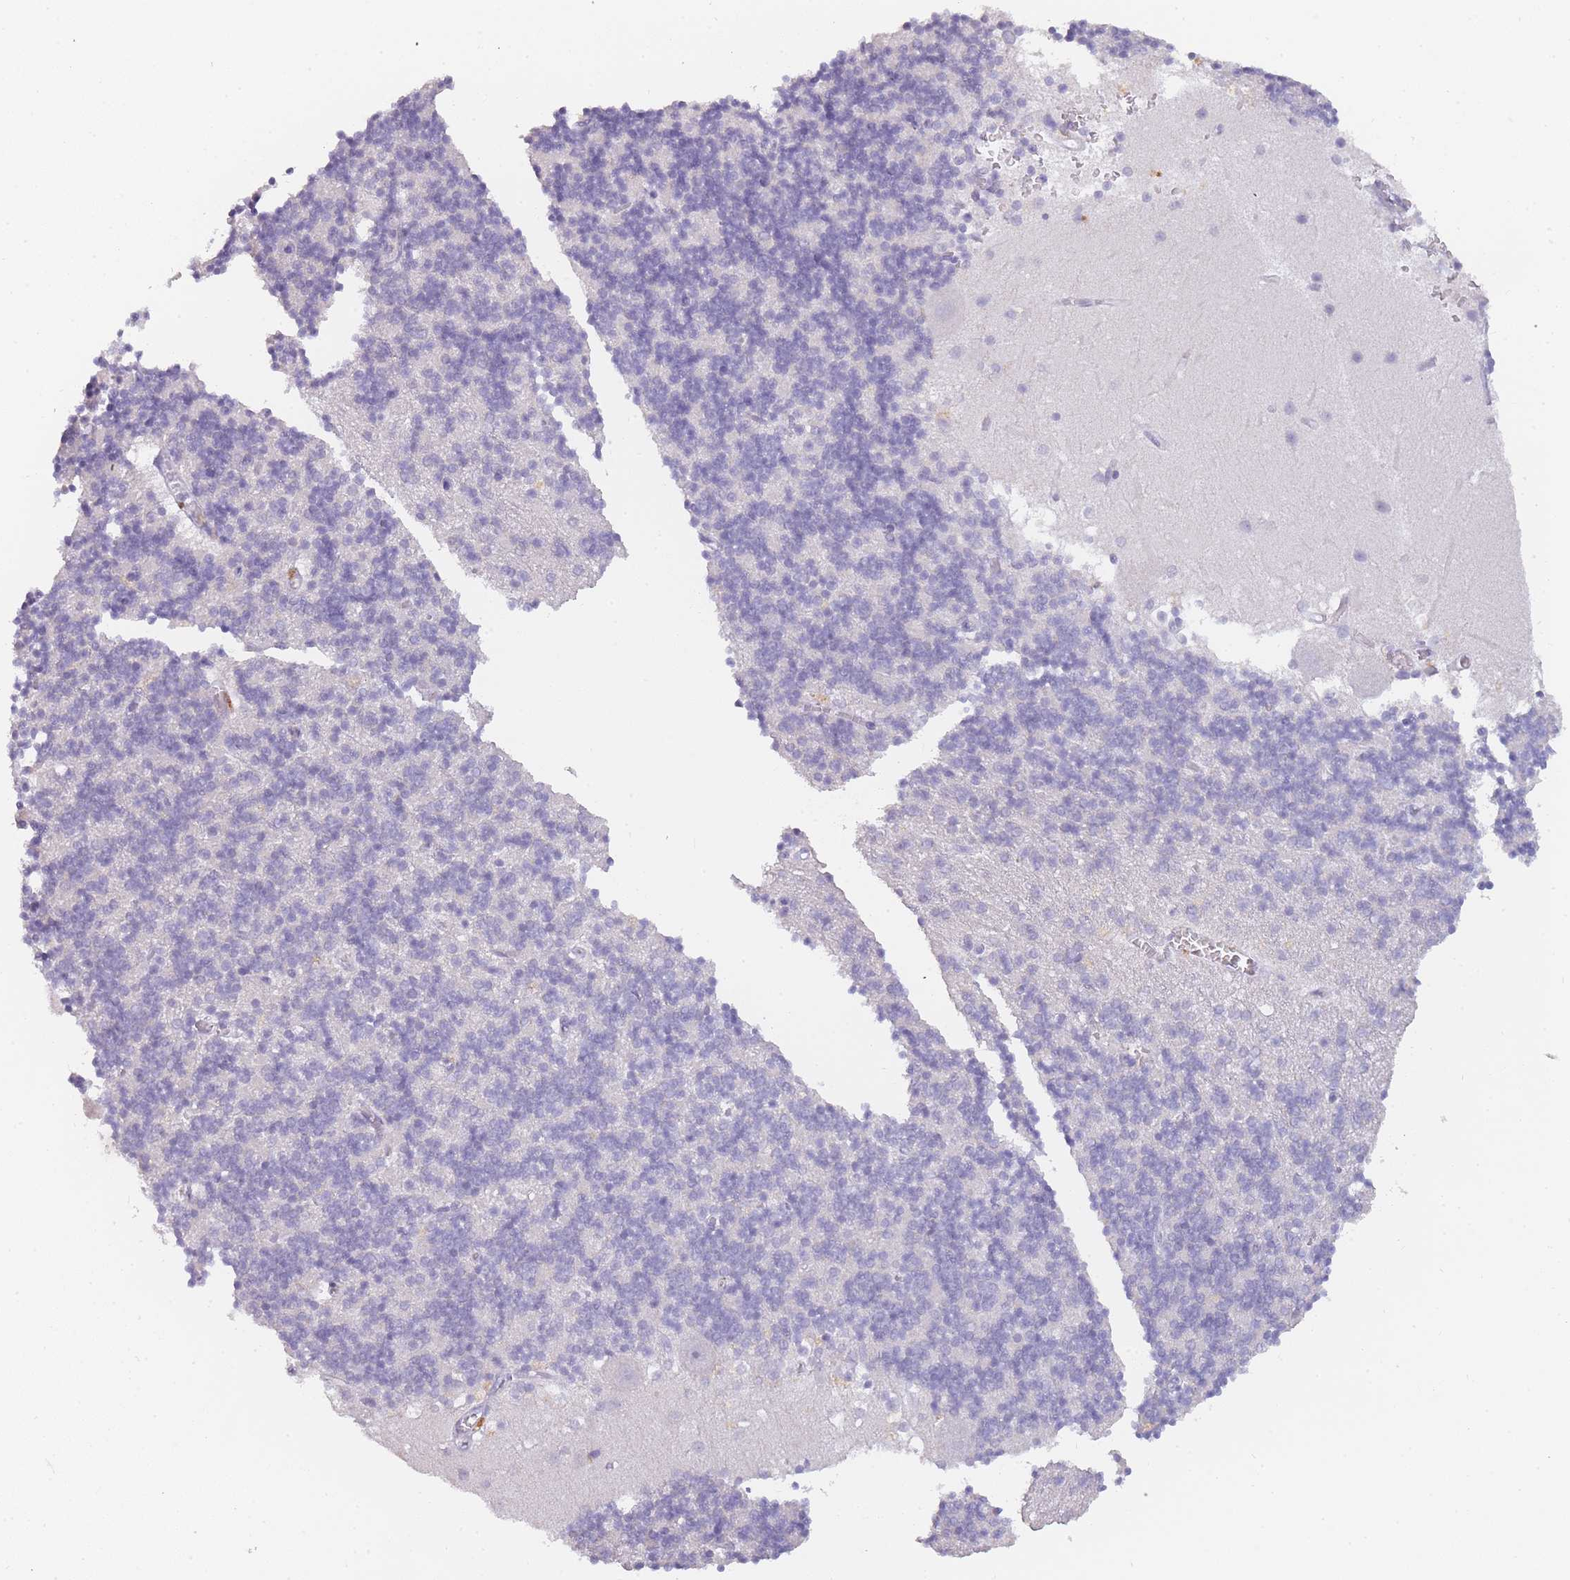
{"staining": {"intensity": "negative", "quantity": "none", "location": "none"}, "tissue": "cerebellum", "cell_type": "Cells in granular layer", "image_type": "normal", "snomed": [{"axis": "morphology", "description": "Normal tissue, NOS"}, {"axis": "topography", "description": "Cerebellum"}], "caption": "Cells in granular layer show no significant positivity in unremarkable cerebellum. Brightfield microscopy of IHC stained with DAB (3,3'-diaminobenzidine) (brown) and hematoxylin (blue), captured at high magnification.", "gene": "INS", "patient": {"sex": "male", "age": 54}}